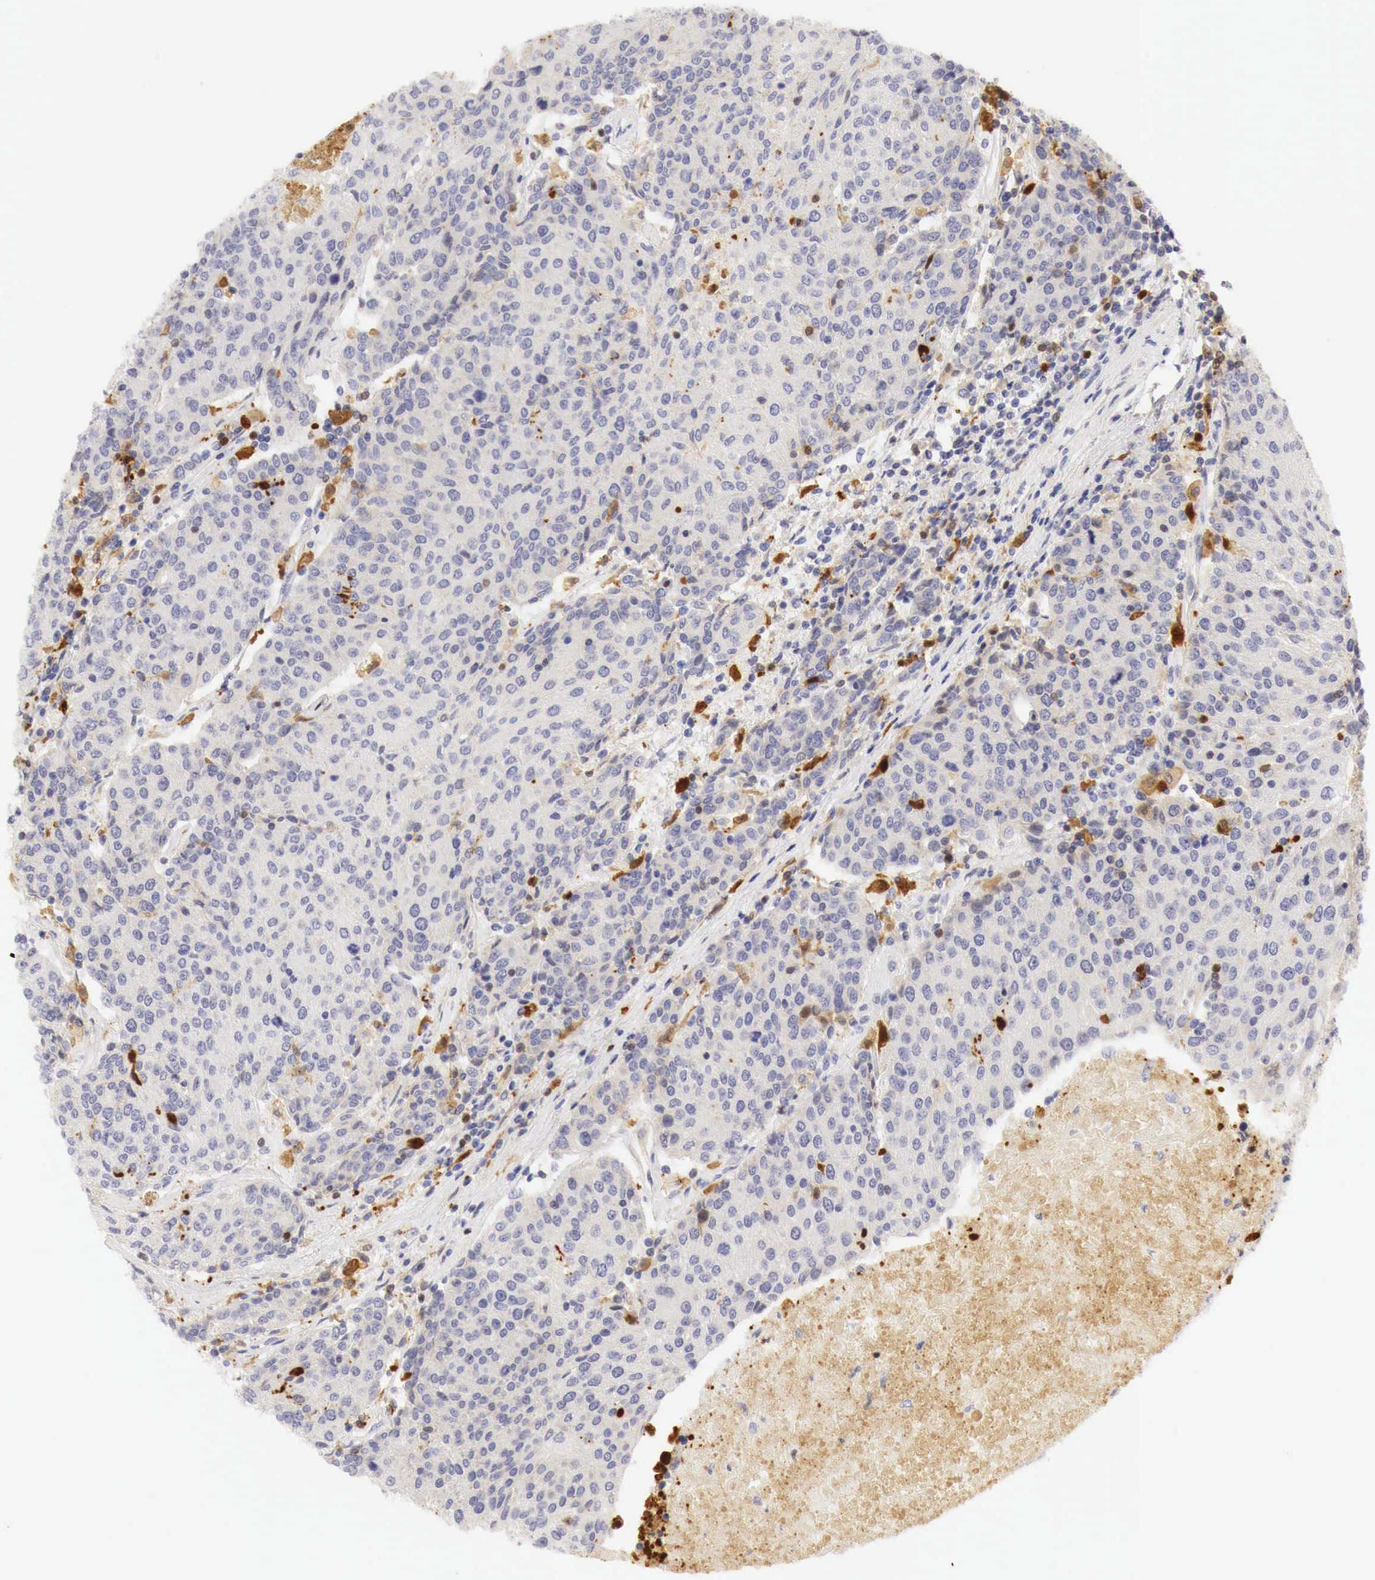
{"staining": {"intensity": "negative", "quantity": "none", "location": "none"}, "tissue": "urothelial cancer", "cell_type": "Tumor cells", "image_type": "cancer", "snomed": [{"axis": "morphology", "description": "Urothelial carcinoma, High grade"}, {"axis": "topography", "description": "Urinary bladder"}], "caption": "The histopathology image shows no significant positivity in tumor cells of urothelial carcinoma (high-grade). Brightfield microscopy of IHC stained with DAB (brown) and hematoxylin (blue), captured at high magnification.", "gene": "CASP3", "patient": {"sex": "female", "age": 85}}